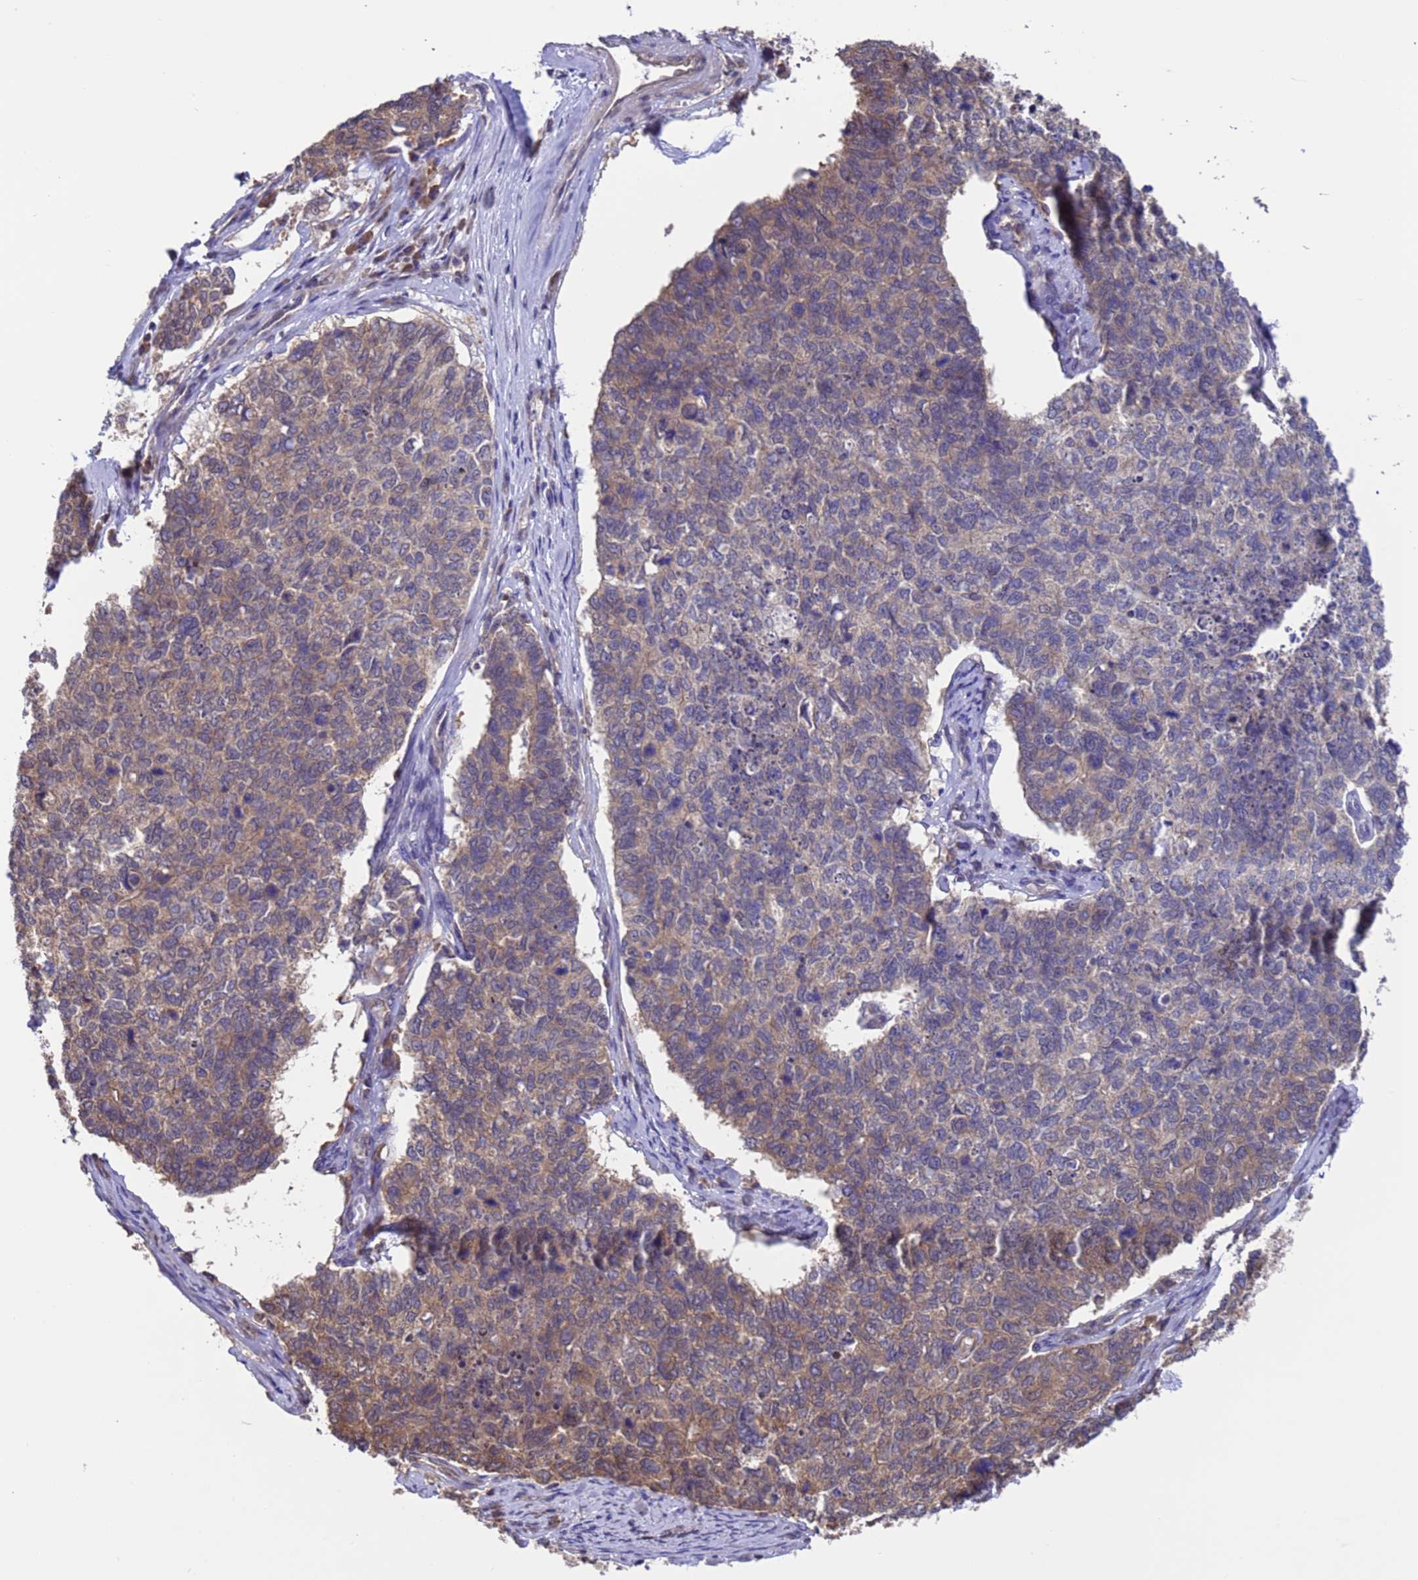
{"staining": {"intensity": "weak", "quantity": "25%-75%", "location": "cytoplasmic/membranous"}, "tissue": "cervical cancer", "cell_type": "Tumor cells", "image_type": "cancer", "snomed": [{"axis": "morphology", "description": "Squamous cell carcinoma, NOS"}, {"axis": "topography", "description": "Cervix"}], "caption": "The histopathology image shows immunohistochemical staining of squamous cell carcinoma (cervical). There is weak cytoplasmic/membranous positivity is appreciated in approximately 25%-75% of tumor cells.", "gene": "ZFP69B", "patient": {"sex": "female", "age": 63}}